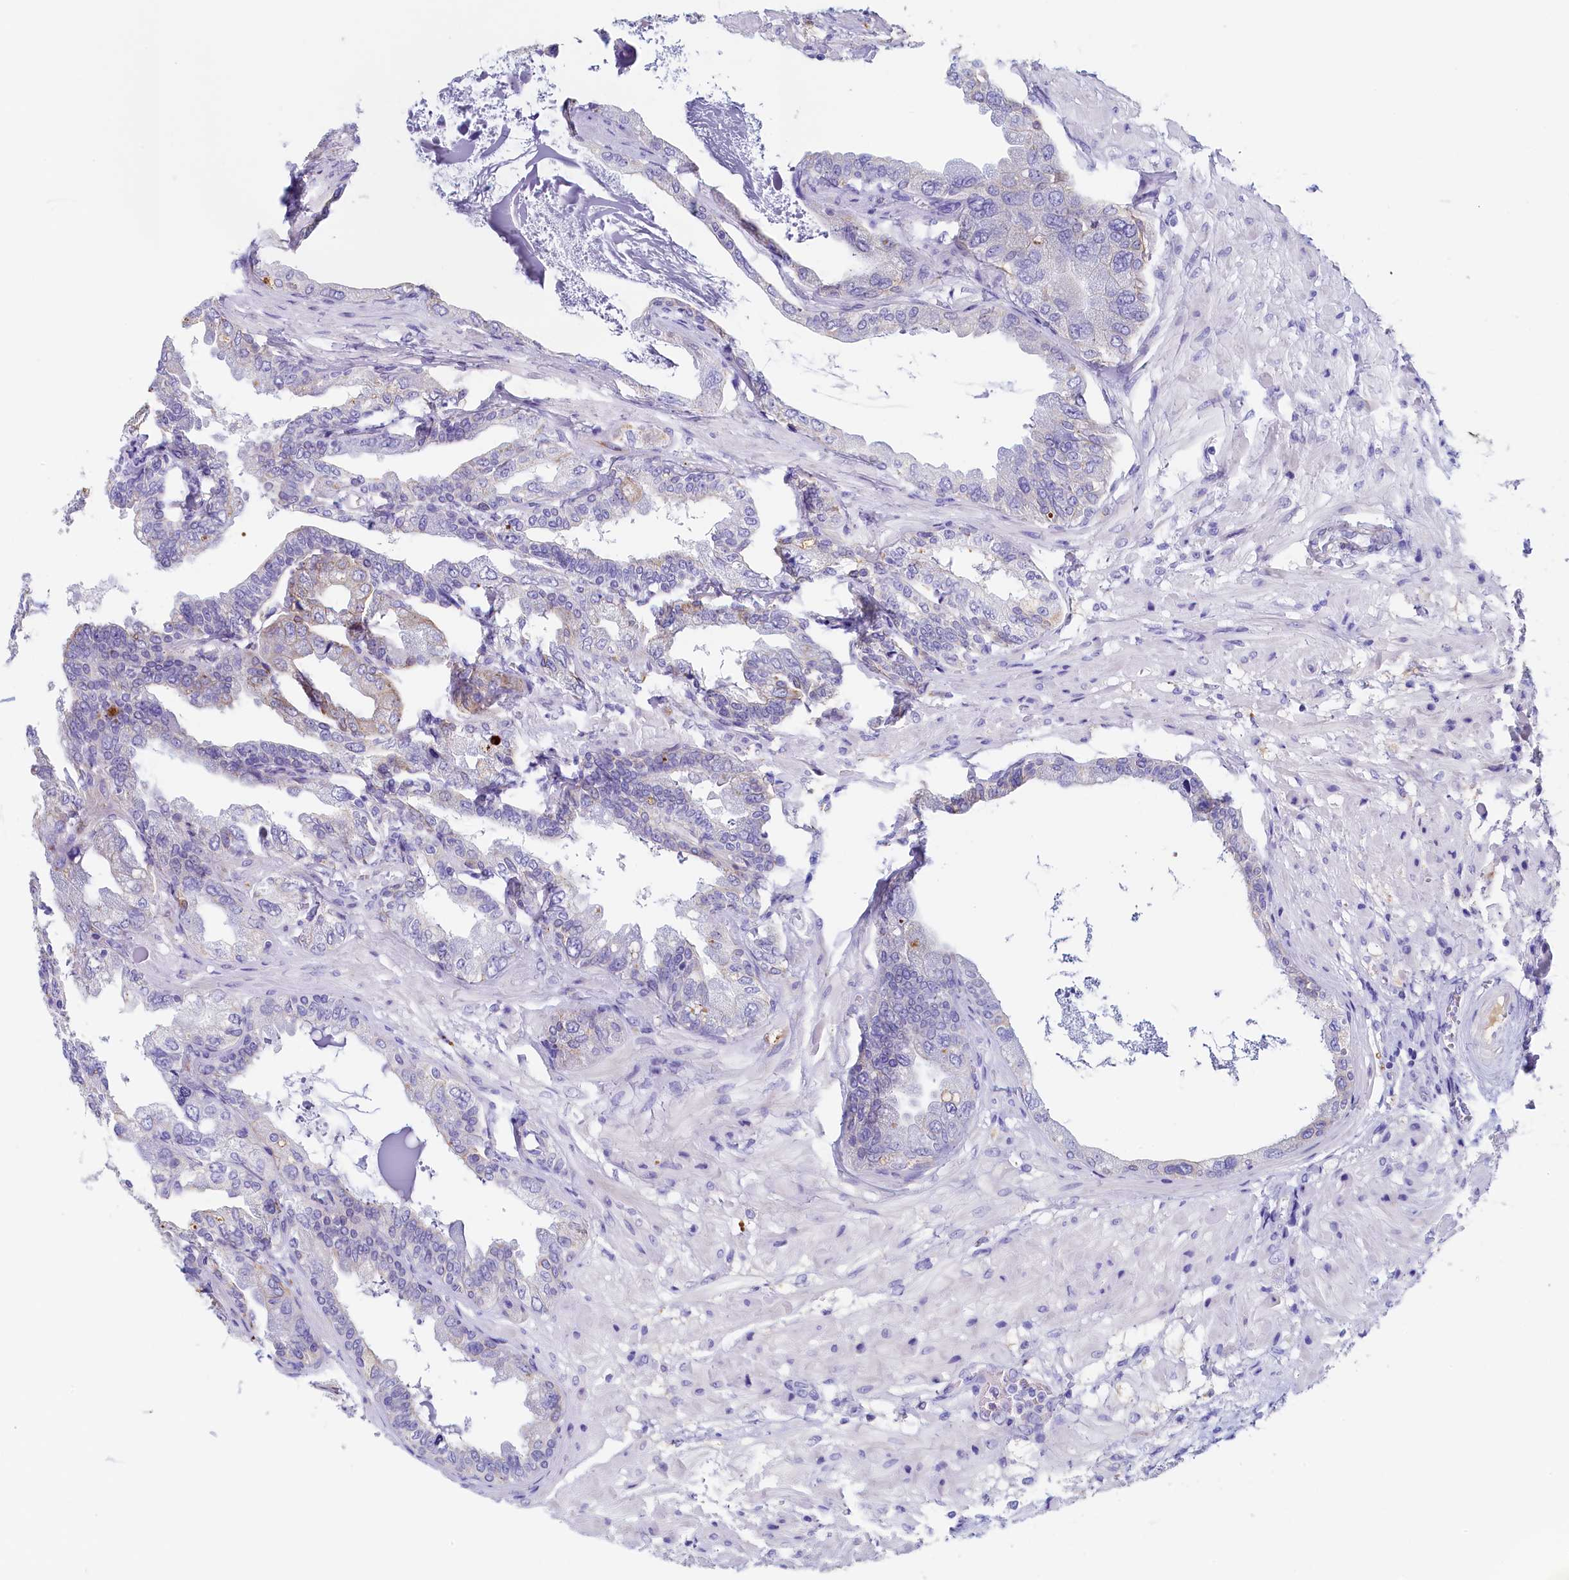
{"staining": {"intensity": "negative", "quantity": "none", "location": "none"}, "tissue": "seminal vesicle", "cell_type": "Glandular cells", "image_type": "normal", "snomed": [{"axis": "morphology", "description": "Normal tissue, NOS"}, {"axis": "topography", "description": "Seminal veicle"}], "caption": "The histopathology image demonstrates no staining of glandular cells in benign seminal vesicle. Brightfield microscopy of immunohistochemistry (IHC) stained with DAB (brown) and hematoxylin (blue), captured at high magnification.", "gene": "GUCA1C", "patient": {"sex": "male", "age": 63}}